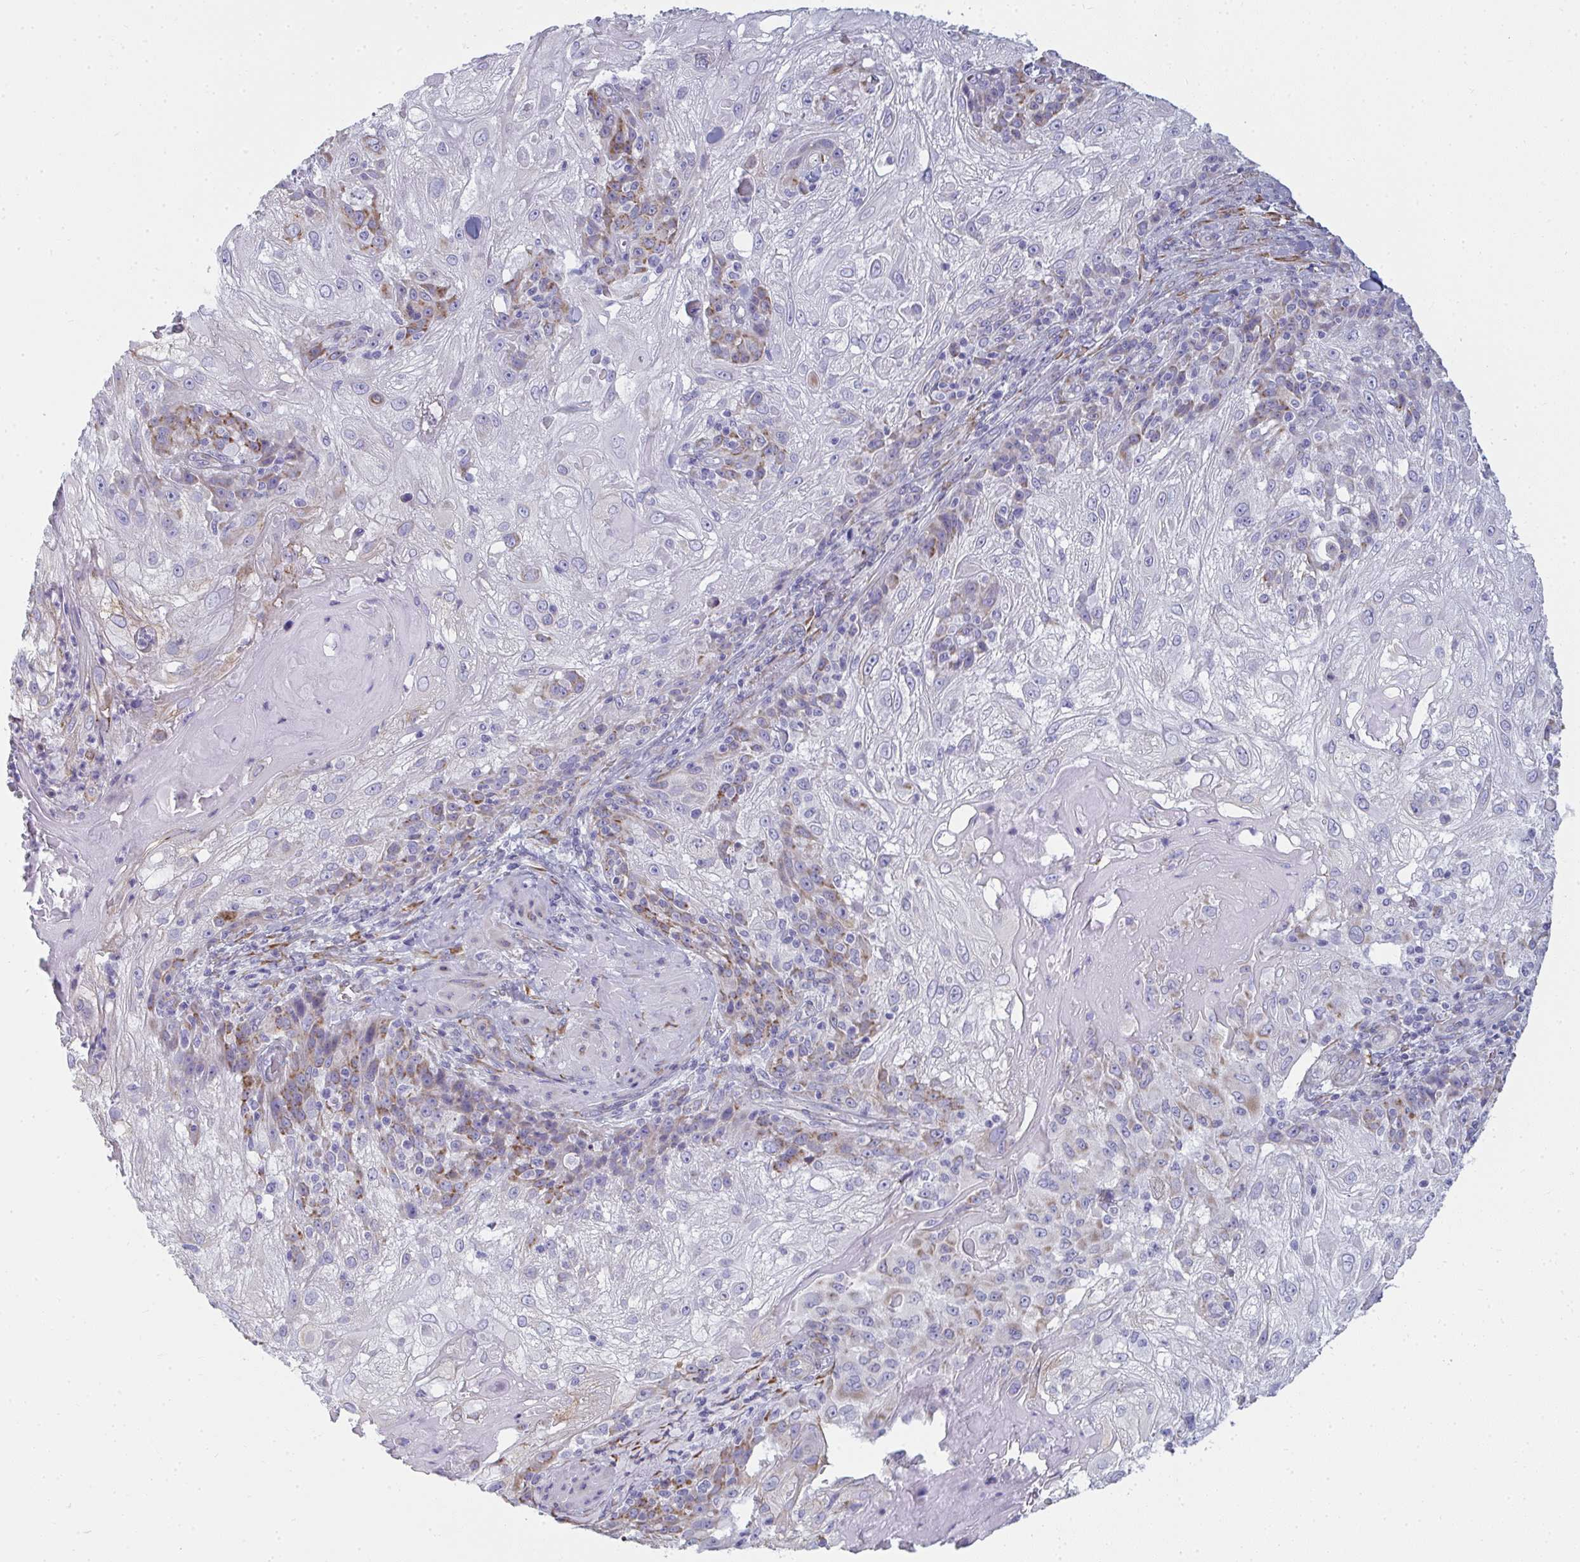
{"staining": {"intensity": "negative", "quantity": "none", "location": "none"}, "tissue": "skin cancer", "cell_type": "Tumor cells", "image_type": "cancer", "snomed": [{"axis": "morphology", "description": "Normal tissue, NOS"}, {"axis": "morphology", "description": "Squamous cell carcinoma, NOS"}, {"axis": "topography", "description": "Skin"}], "caption": "There is no significant staining in tumor cells of skin cancer (squamous cell carcinoma).", "gene": "SHROOM1", "patient": {"sex": "female", "age": 83}}